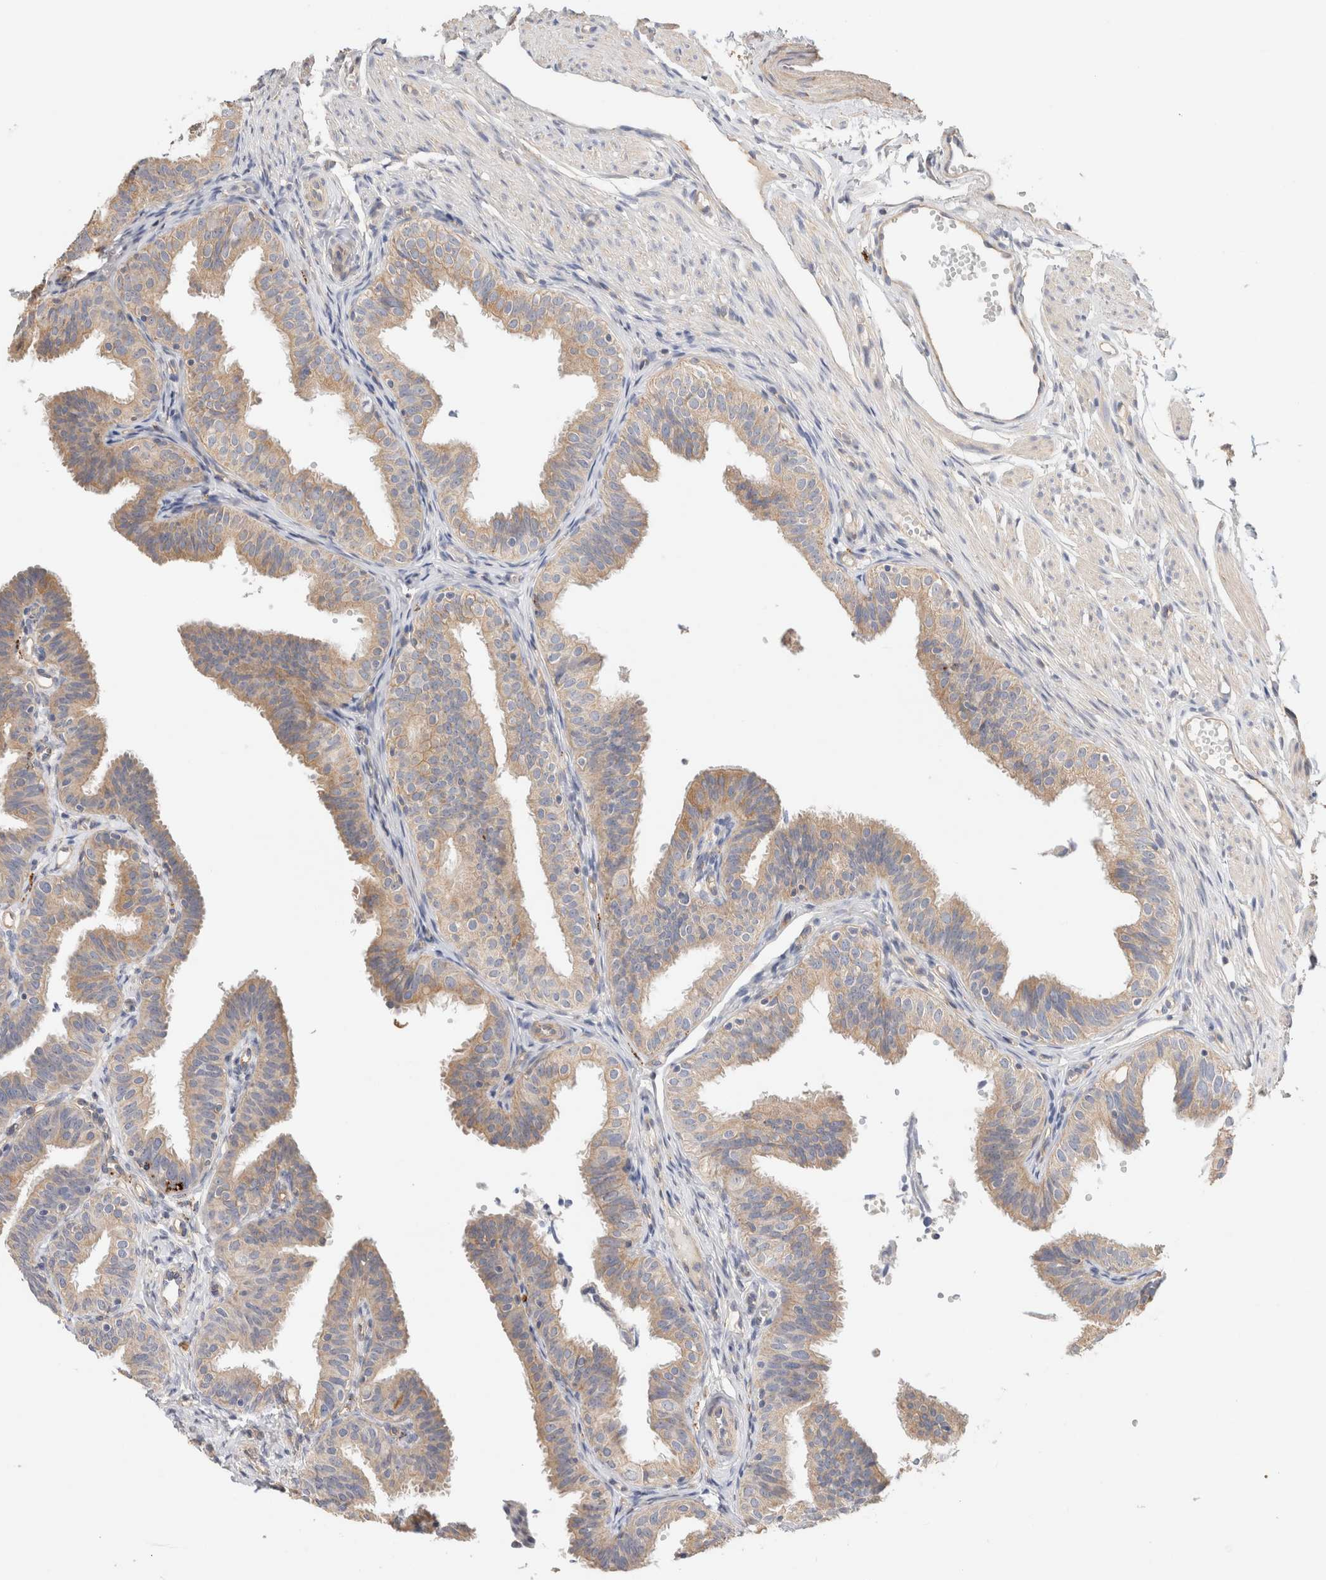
{"staining": {"intensity": "weak", "quantity": ">75%", "location": "cytoplasmic/membranous"}, "tissue": "fallopian tube", "cell_type": "Glandular cells", "image_type": "normal", "snomed": [{"axis": "morphology", "description": "Normal tissue, NOS"}, {"axis": "topography", "description": "Fallopian tube"}], "caption": "Protein expression analysis of benign fallopian tube shows weak cytoplasmic/membranous positivity in approximately >75% of glandular cells.", "gene": "B3GNTL1", "patient": {"sex": "female", "age": 35}}